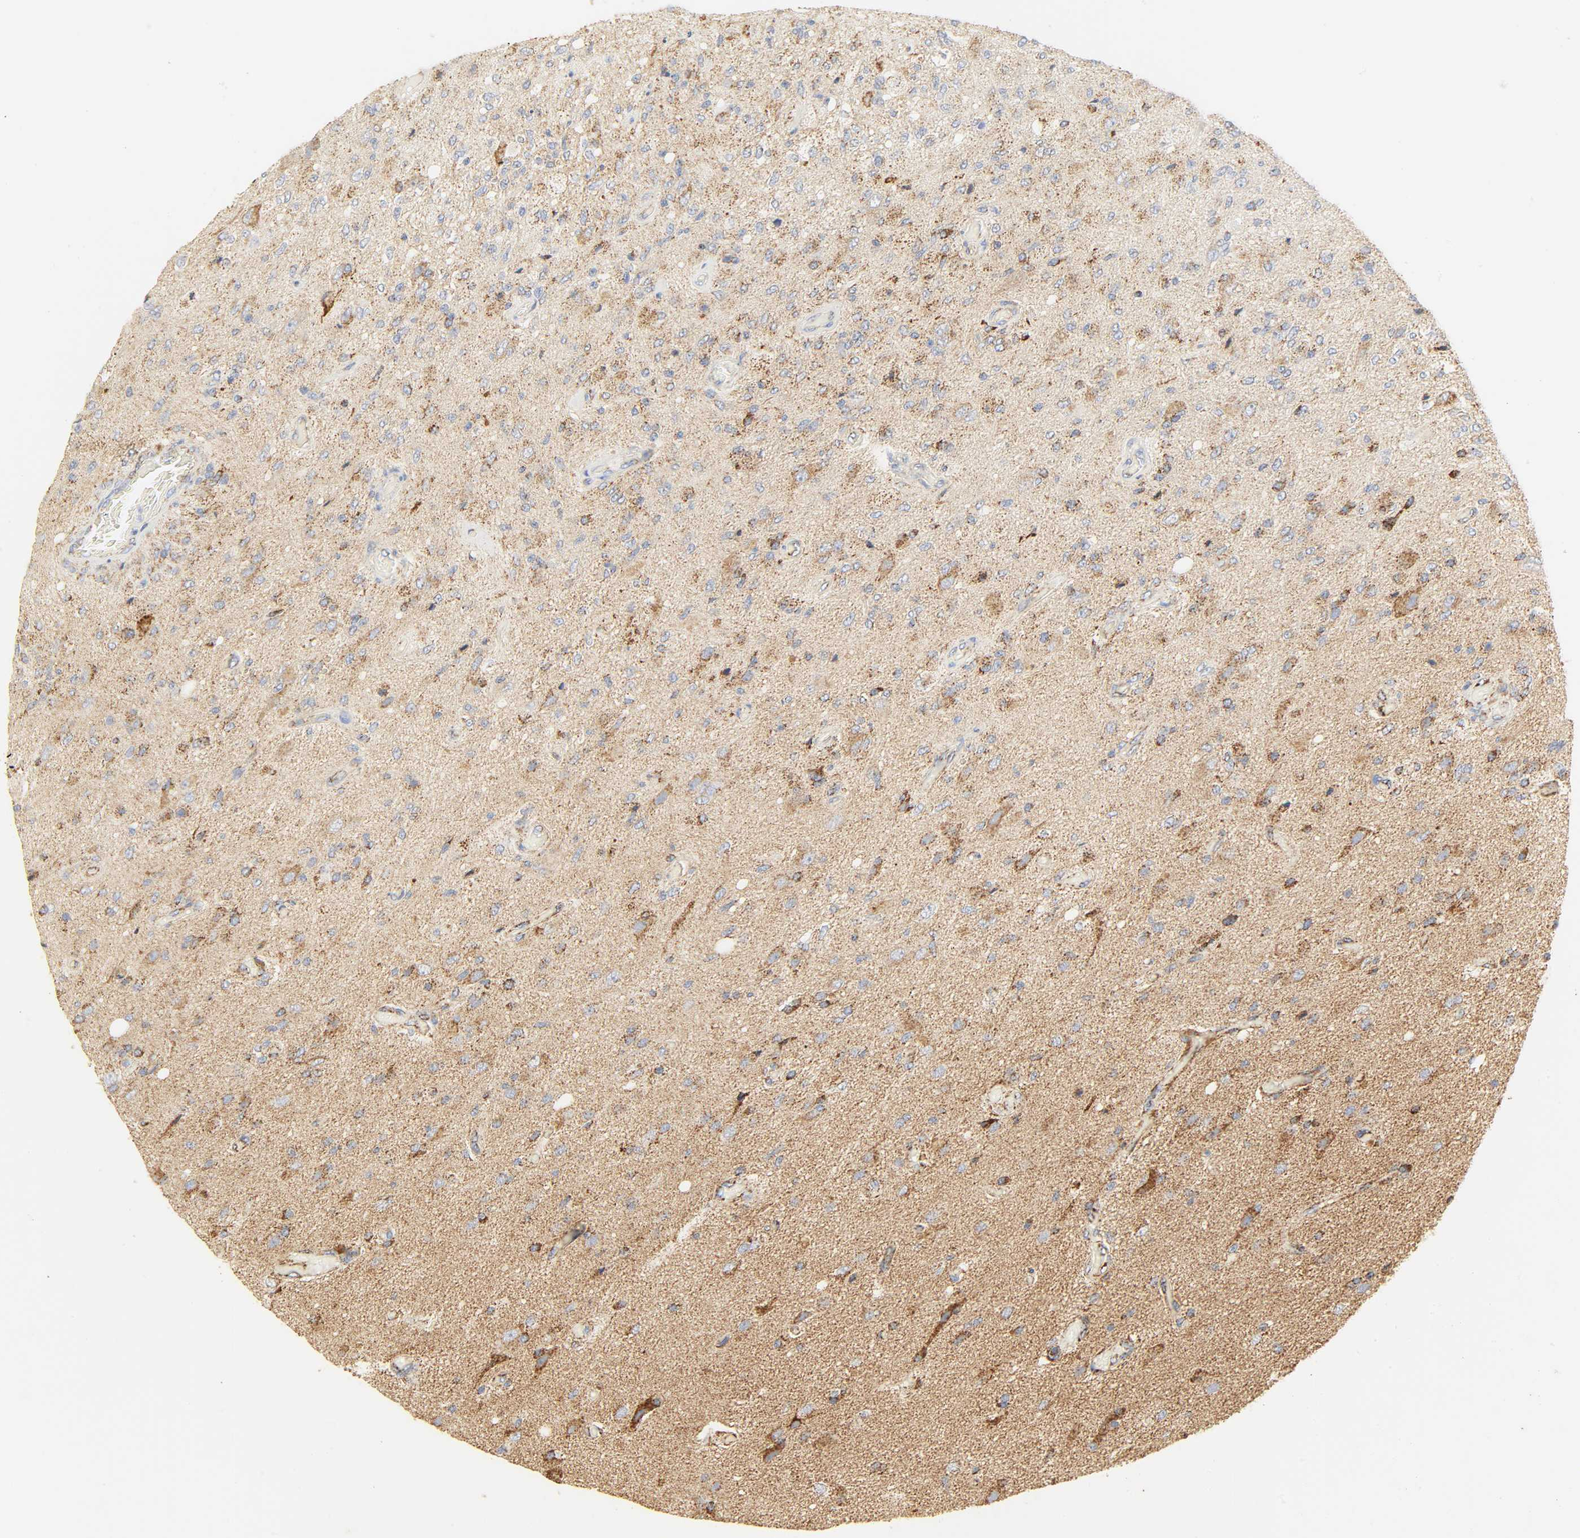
{"staining": {"intensity": "moderate", "quantity": "25%-75%", "location": "cytoplasmic/membranous"}, "tissue": "glioma", "cell_type": "Tumor cells", "image_type": "cancer", "snomed": [{"axis": "morphology", "description": "Normal tissue, NOS"}, {"axis": "morphology", "description": "Glioma, malignant, High grade"}, {"axis": "topography", "description": "Cerebral cortex"}], "caption": "Protein expression analysis of malignant high-grade glioma displays moderate cytoplasmic/membranous staining in about 25%-75% of tumor cells. The protein is stained brown, and the nuclei are stained in blue (DAB (3,3'-diaminobenzidine) IHC with brightfield microscopy, high magnification).", "gene": "ACAT1", "patient": {"sex": "male", "age": 77}}